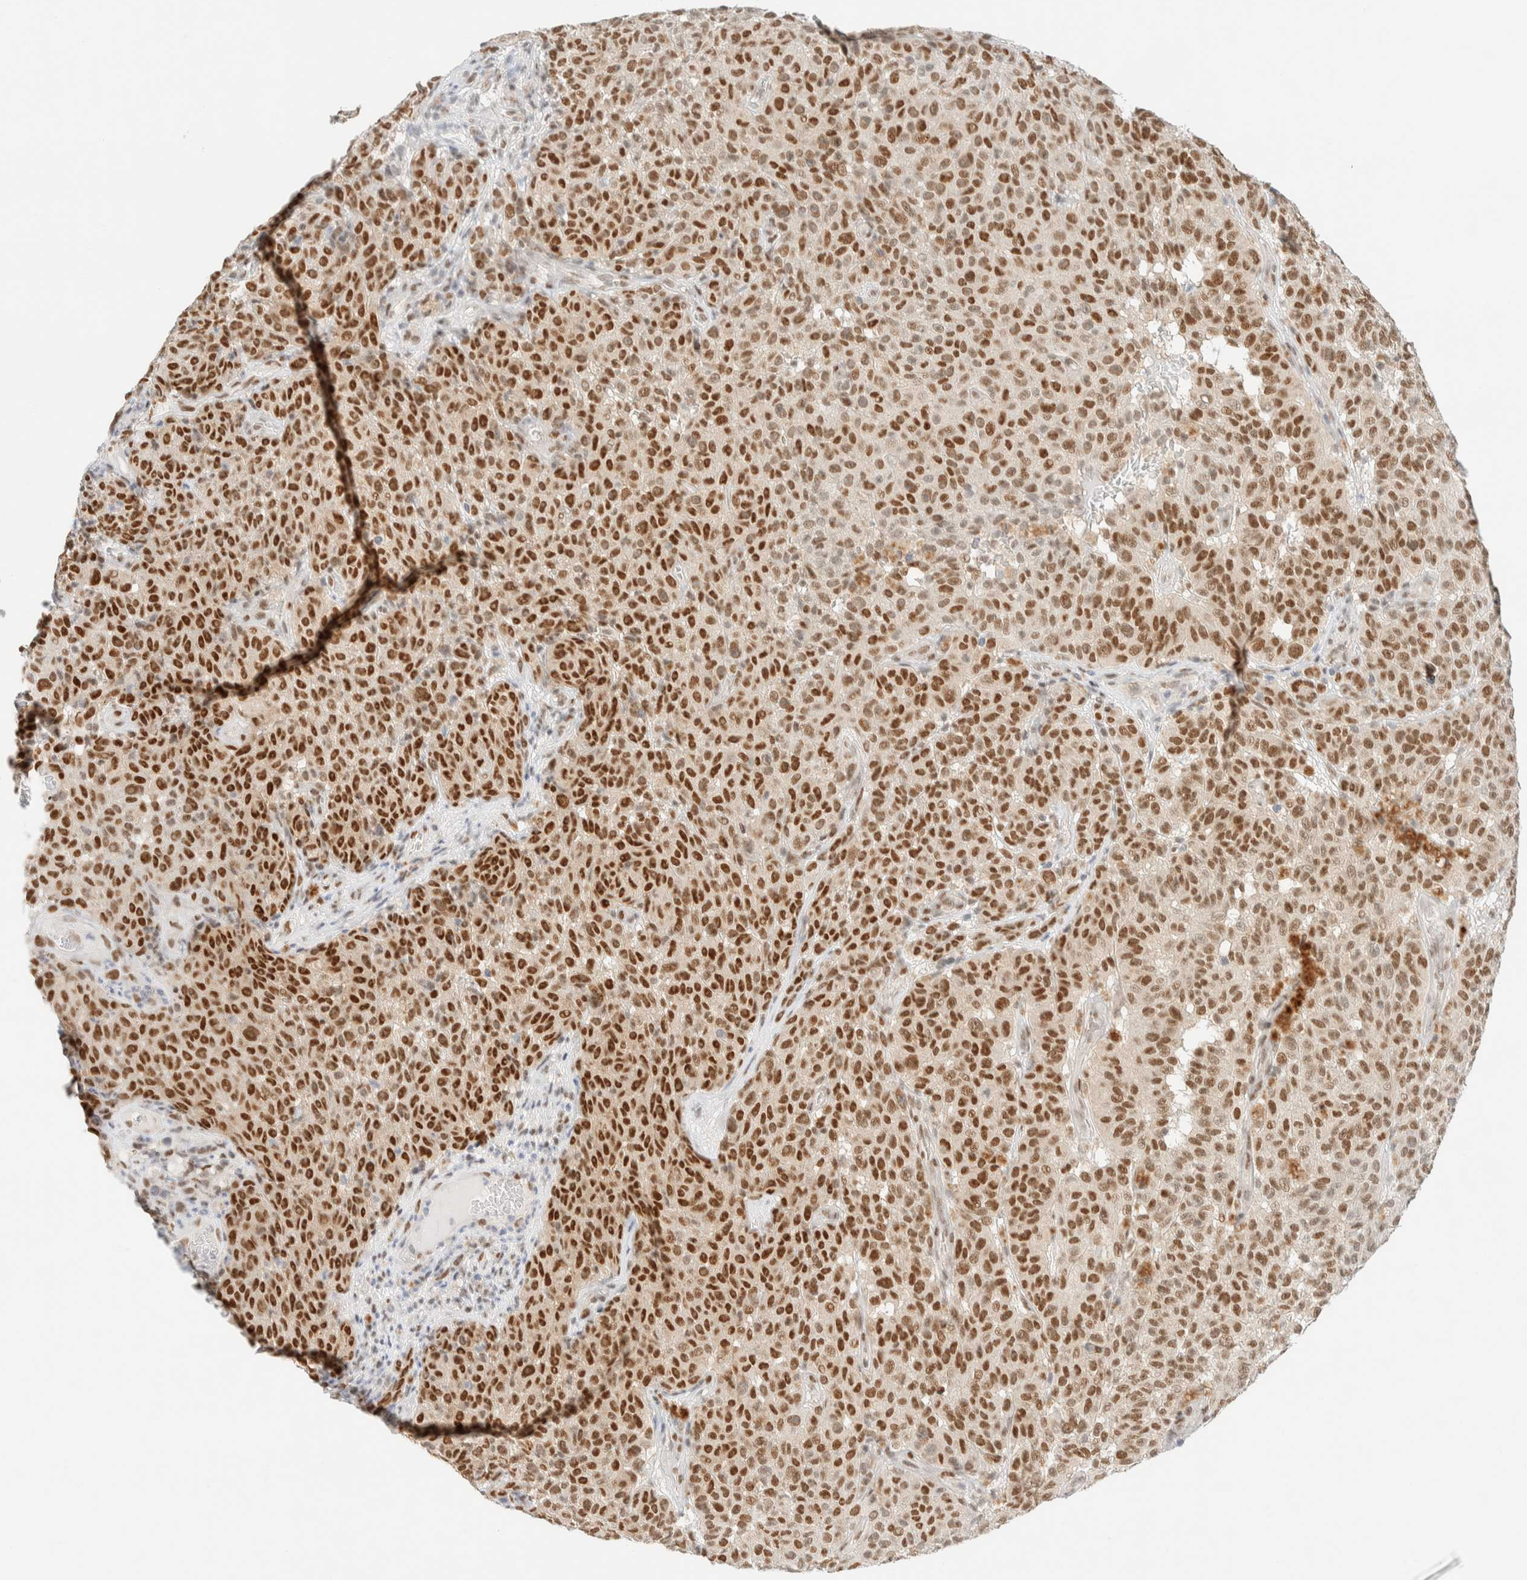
{"staining": {"intensity": "moderate", "quantity": ">75%", "location": "nuclear"}, "tissue": "melanoma", "cell_type": "Tumor cells", "image_type": "cancer", "snomed": [{"axis": "morphology", "description": "Malignant melanoma, NOS"}, {"axis": "topography", "description": "Skin"}], "caption": "Moderate nuclear positivity is identified in about >75% of tumor cells in melanoma. (IHC, brightfield microscopy, high magnification).", "gene": "PYGO2", "patient": {"sex": "female", "age": 82}}